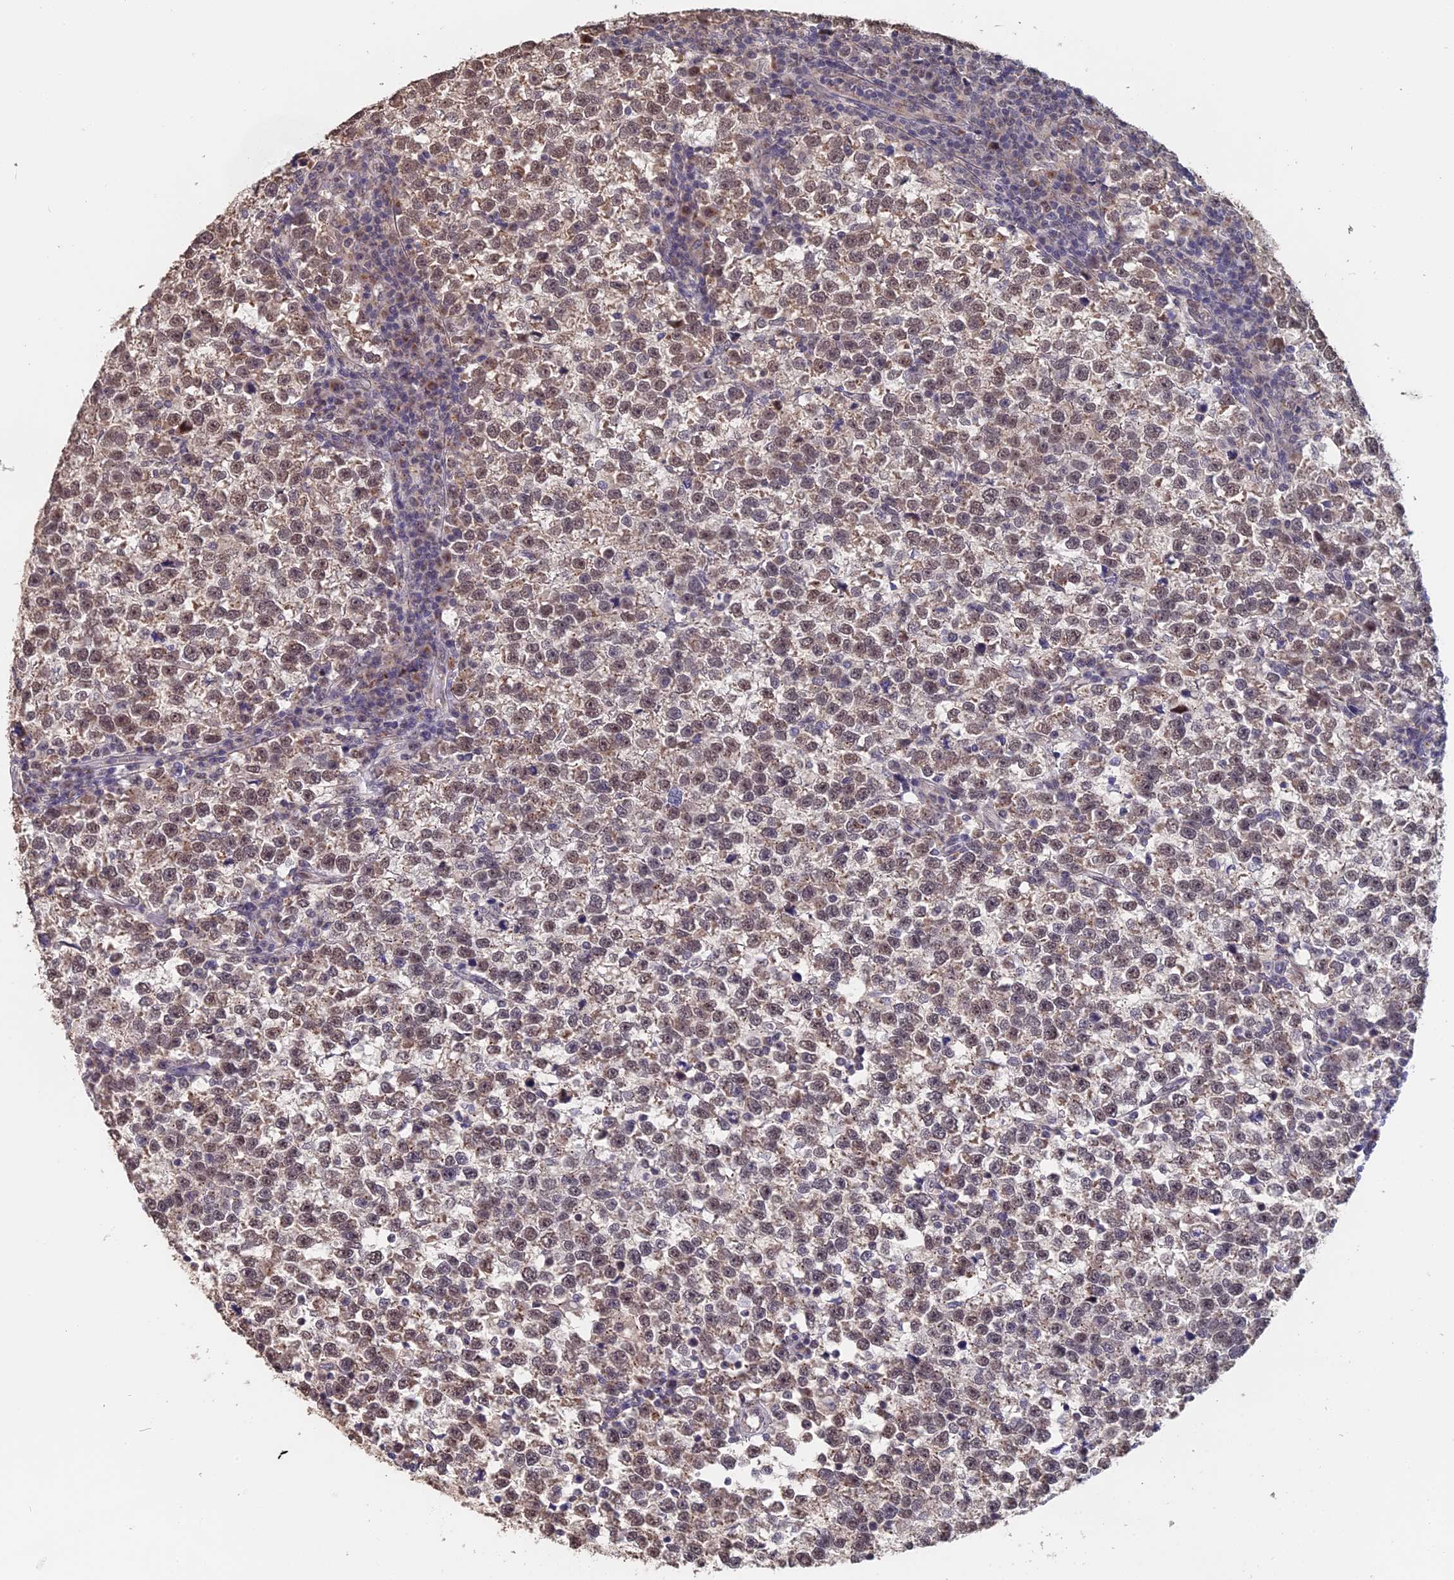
{"staining": {"intensity": "moderate", "quantity": ">75%", "location": "nuclear"}, "tissue": "testis cancer", "cell_type": "Tumor cells", "image_type": "cancer", "snomed": [{"axis": "morphology", "description": "Normal tissue, NOS"}, {"axis": "morphology", "description": "Seminoma, NOS"}, {"axis": "topography", "description": "Testis"}], "caption": "Immunohistochemical staining of testis seminoma exhibits medium levels of moderate nuclear protein expression in approximately >75% of tumor cells.", "gene": "PIGQ", "patient": {"sex": "male", "age": 43}}